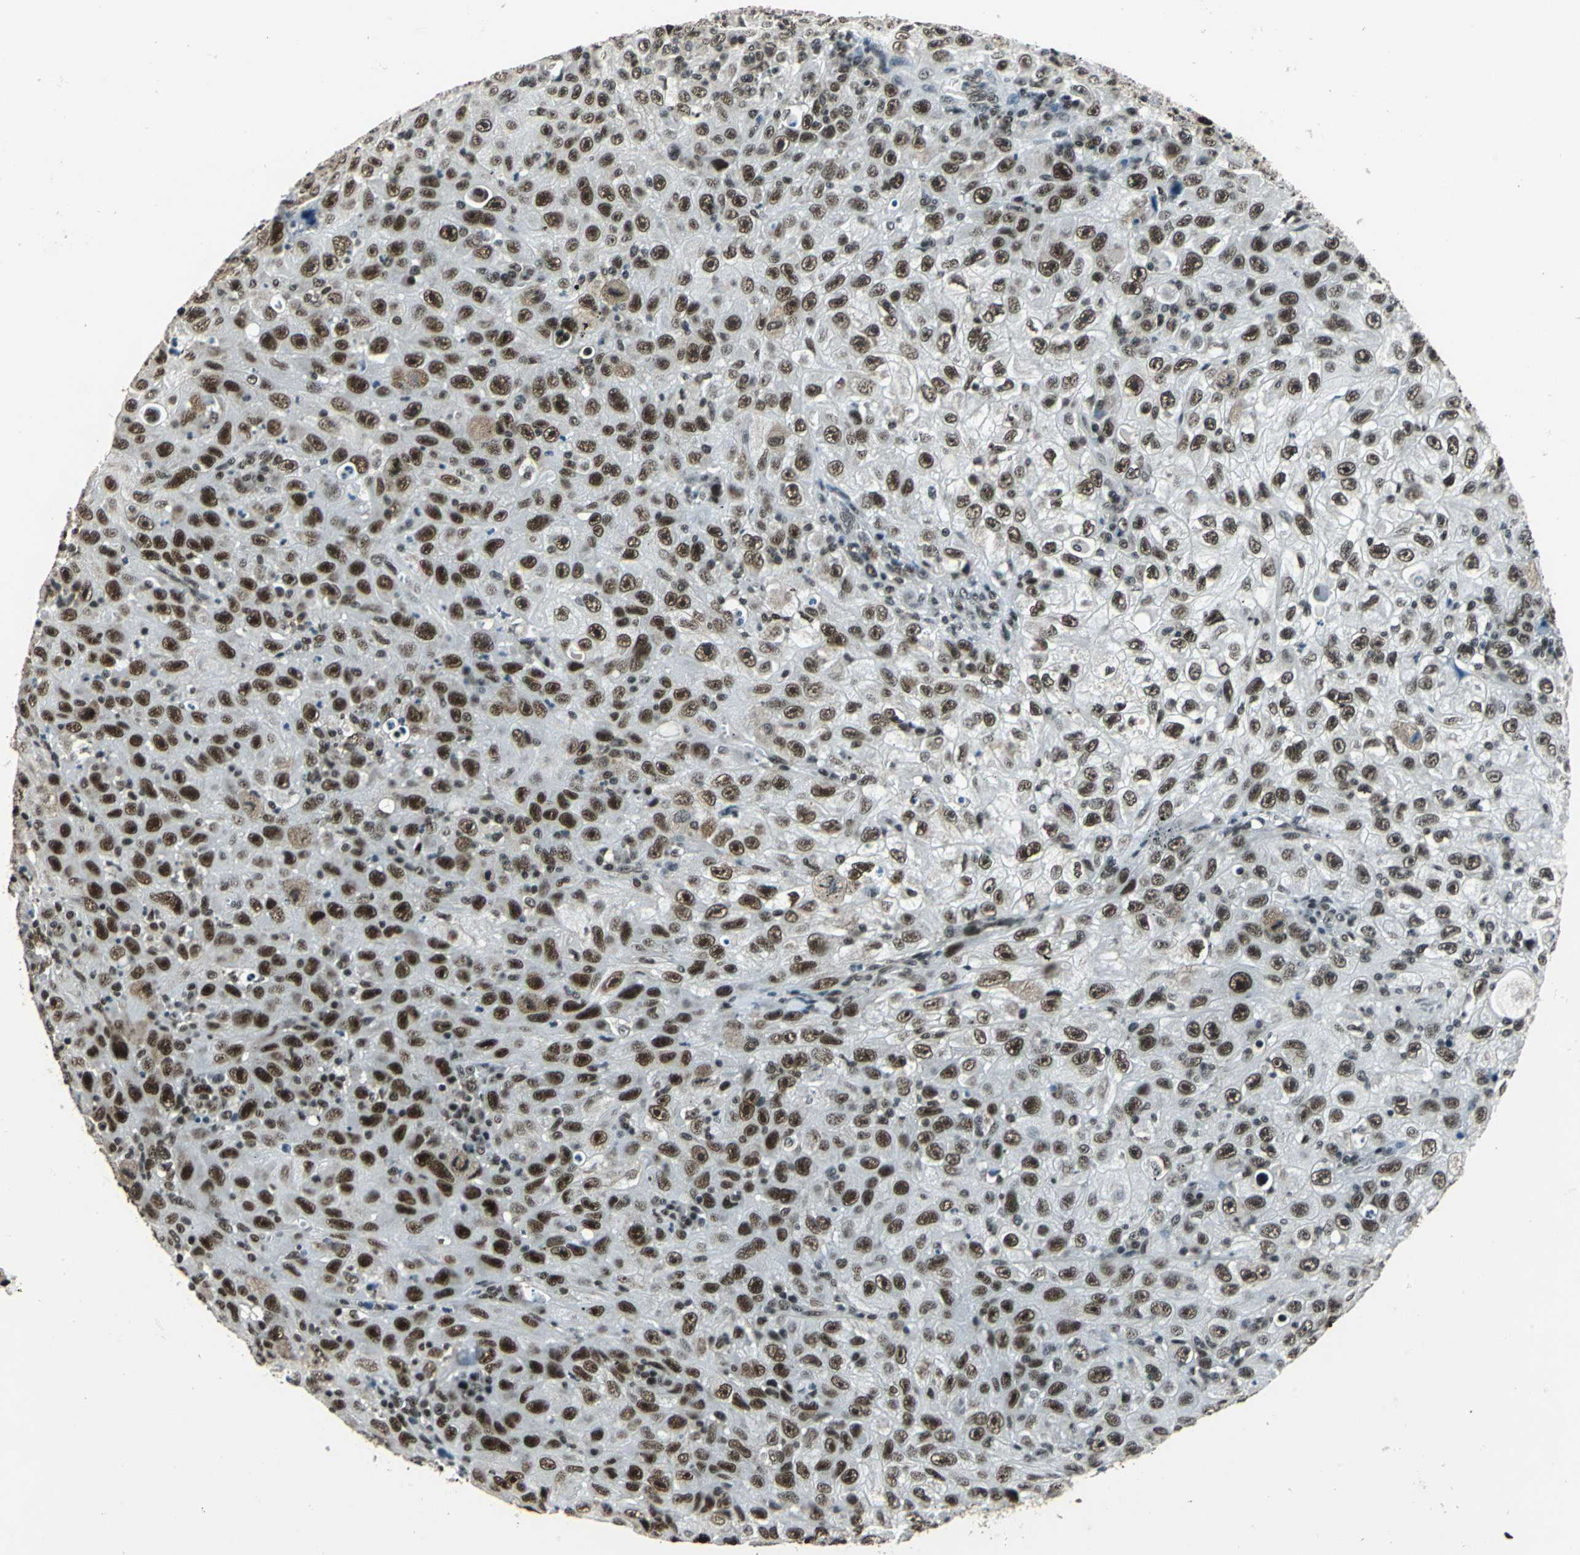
{"staining": {"intensity": "moderate", "quantity": ">75%", "location": "nuclear"}, "tissue": "skin cancer", "cell_type": "Tumor cells", "image_type": "cancer", "snomed": [{"axis": "morphology", "description": "Squamous cell carcinoma, NOS"}, {"axis": "topography", "description": "Skin"}], "caption": "This micrograph displays IHC staining of human skin squamous cell carcinoma, with medium moderate nuclear expression in about >75% of tumor cells.", "gene": "BCLAF1", "patient": {"sex": "male", "age": 75}}